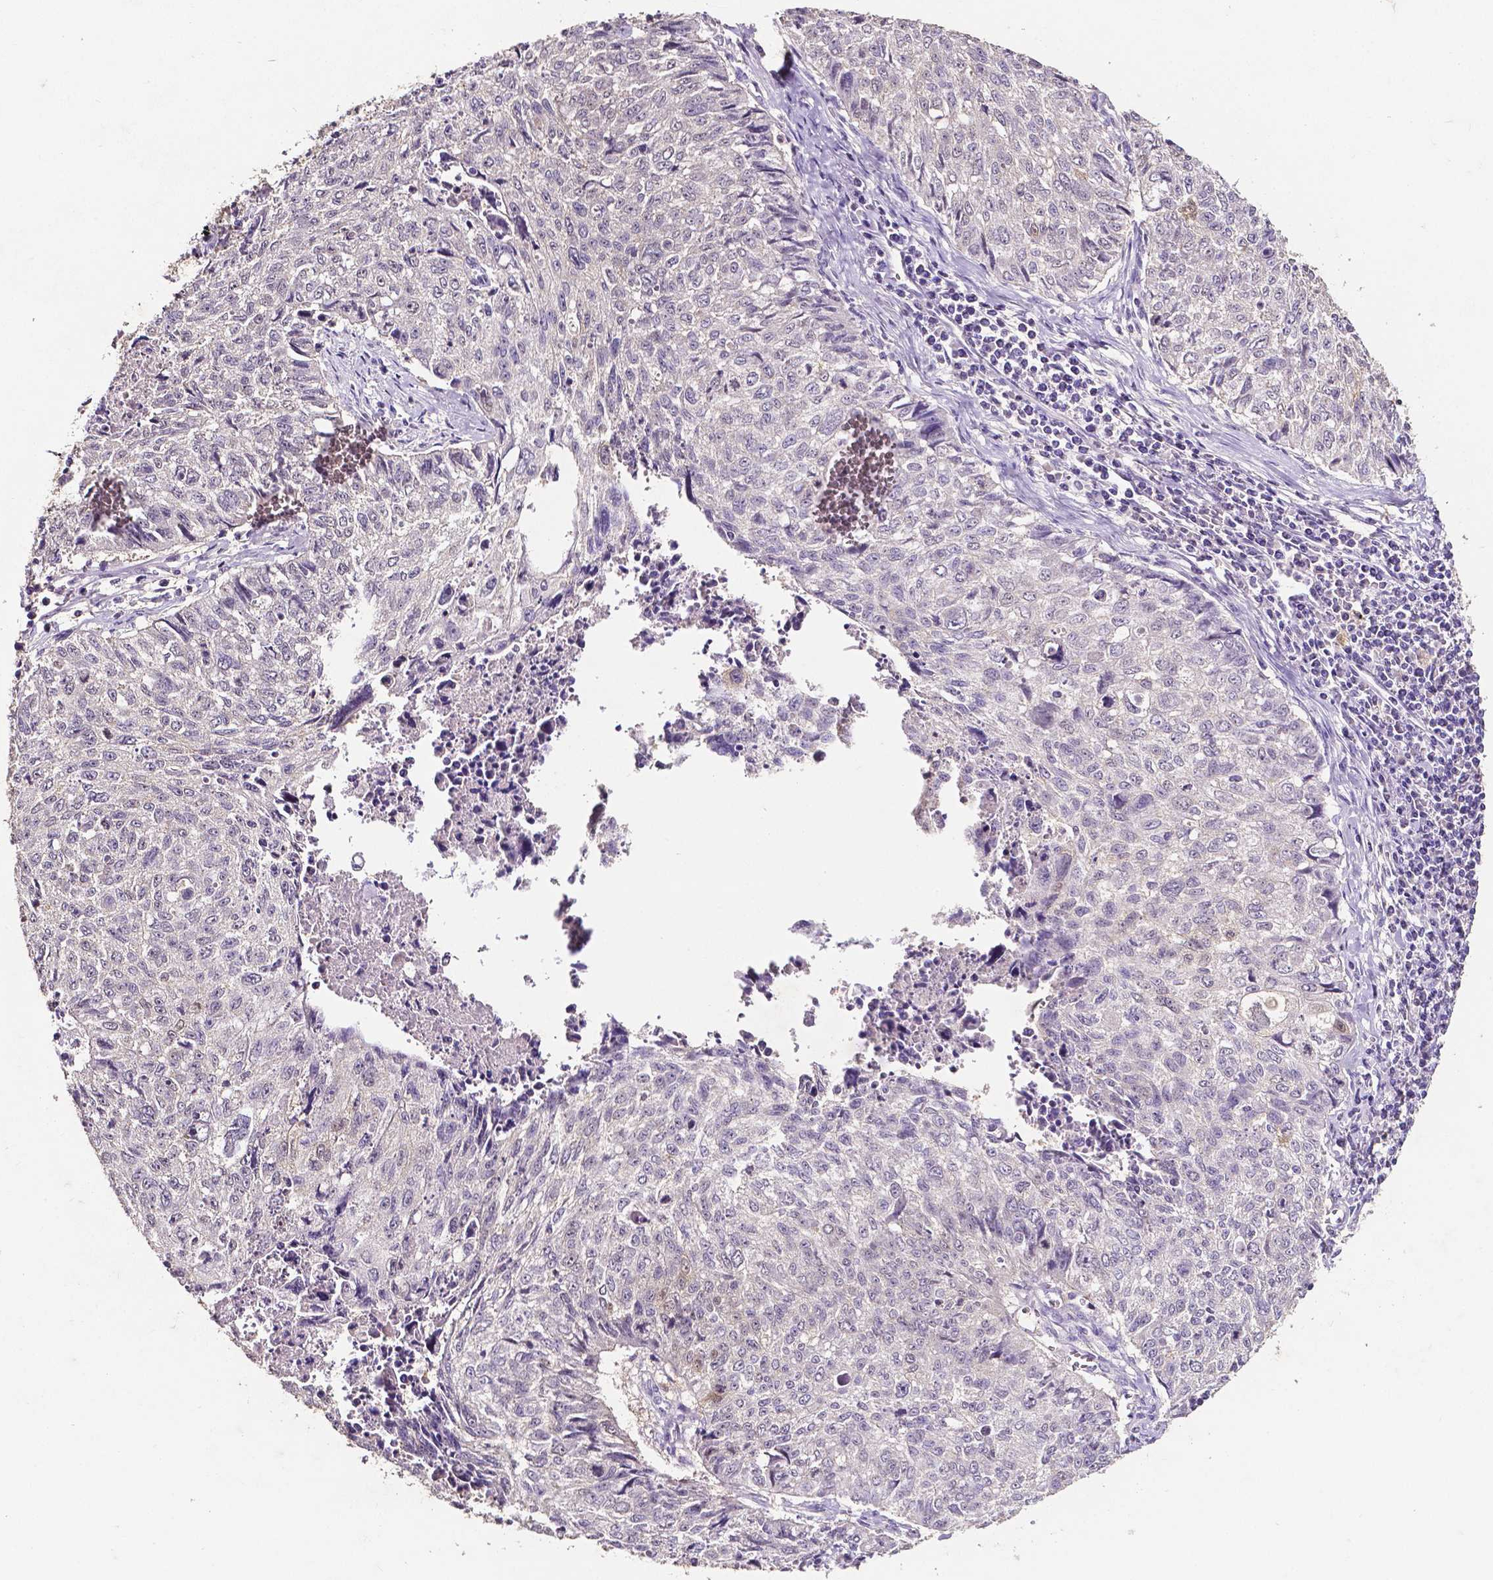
{"staining": {"intensity": "negative", "quantity": "none", "location": "none"}, "tissue": "lung cancer", "cell_type": "Tumor cells", "image_type": "cancer", "snomed": [{"axis": "morphology", "description": "Normal morphology"}, {"axis": "morphology", "description": "Aneuploidy"}, {"axis": "morphology", "description": "Squamous cell carcinoma, NOS"}, {"axis": "topography", "description": "Lymph node"}, {"axis": "topography", "description": "Lung"}], "caption": "This micrograph is of lung cancer stained with IHC to label a protein in brown with the nuclei are counter-stained blue. There is no positivity in tumor cells. (Stains: DAB (3,3'-diaminobenzidine) immunohistochemistry with hematoxylin counter stain, Microscopy: brightfield microscopy at high magnification).", "gene": "PSAT1", "patient": {"sex": "female", "age": 76}}